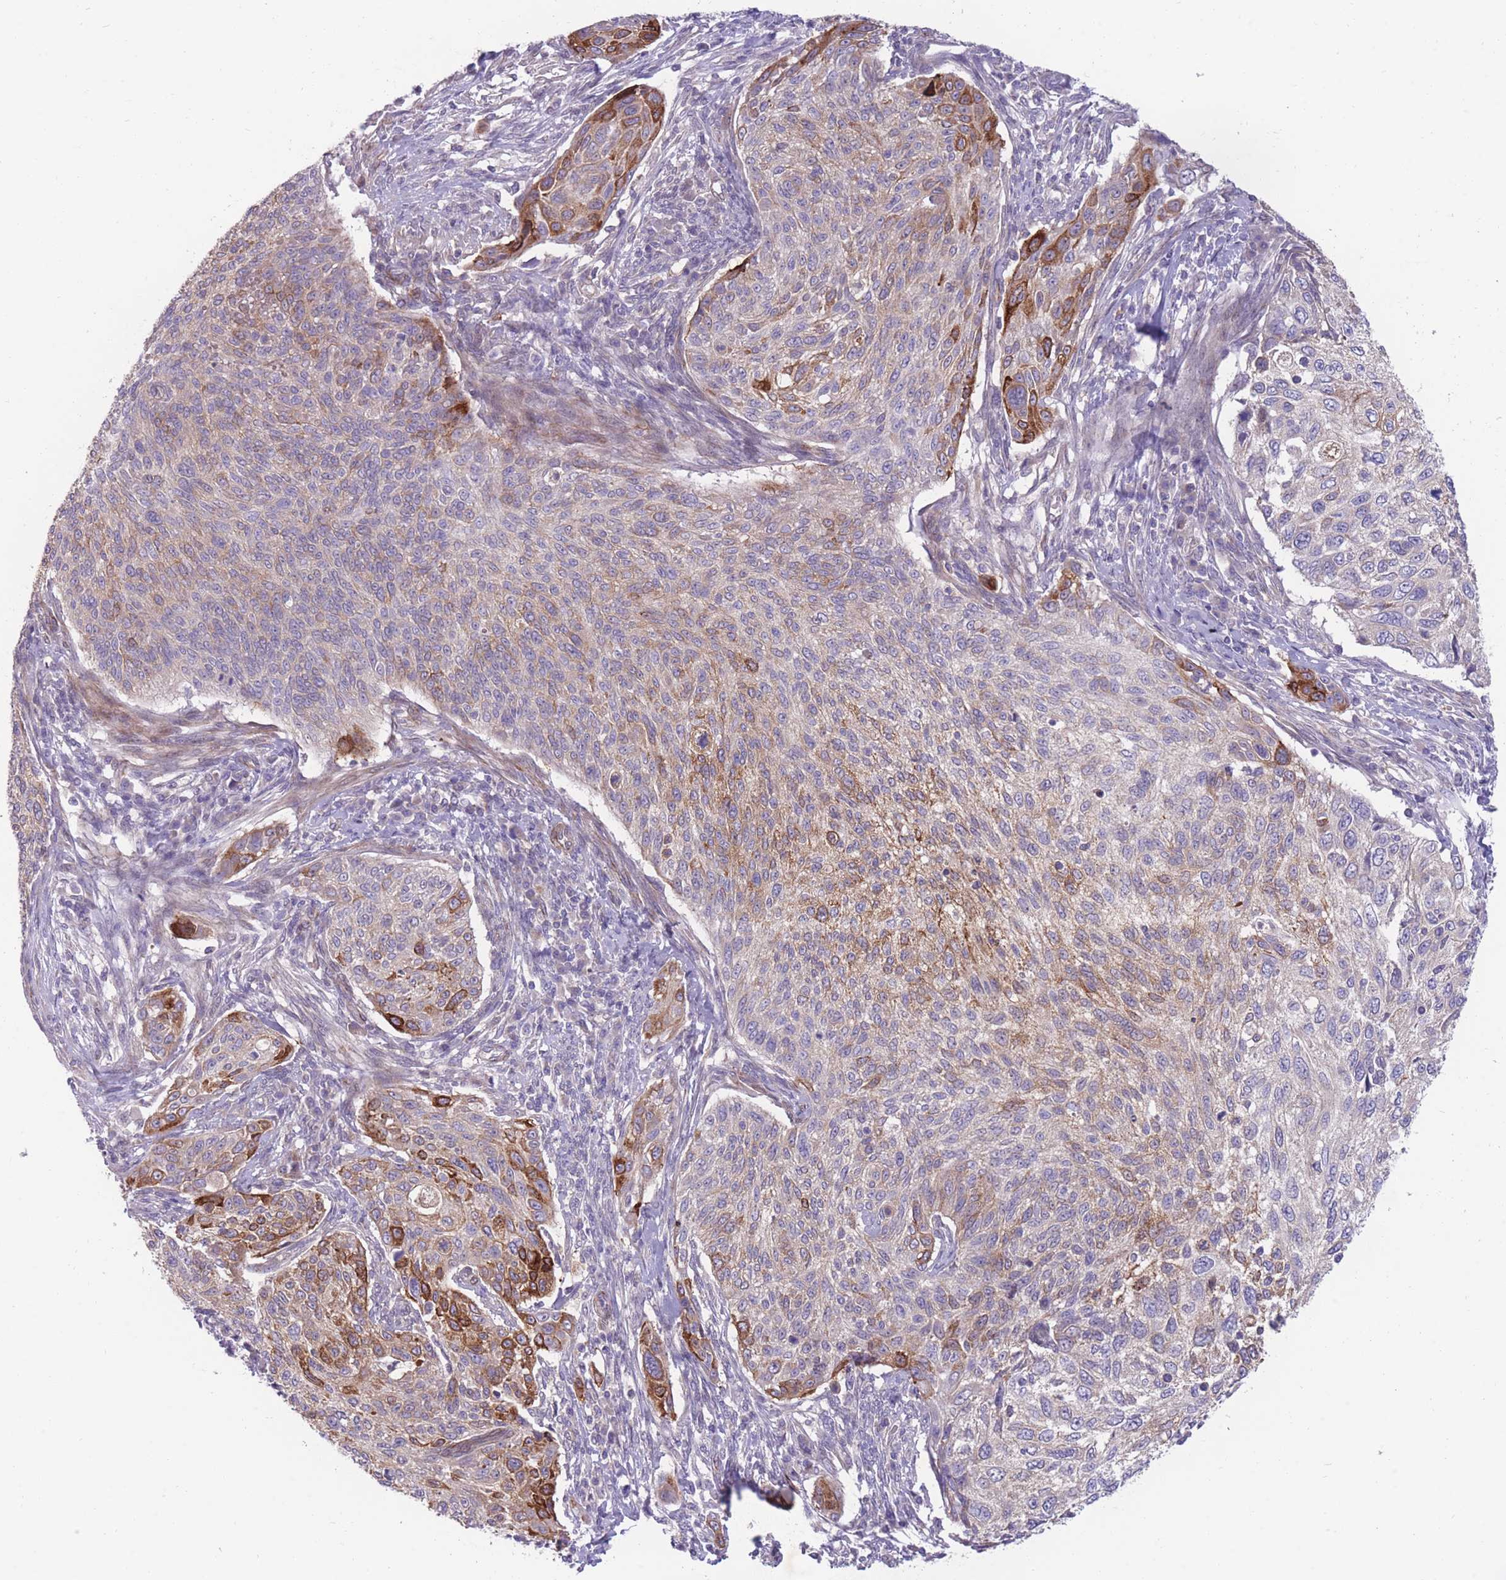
{"staining": {"intensity": "strong", "quantity": "<25%", "location": "cytoplasmic/membranous"}, "tissue": "cervical cancer", "cell_type": "Tumor cells", "image_type": "cancer", "snomed": [{"axis": "morphology", "description": "Squamous cell carcinoma, NOS"}, {"axis": "topography", "description": "Cervix"}], "caption": "This is an image of immunohistochemistry (IHC) staining of squamous cell carcinoma (cervical), which shows strong positivity in the cytoplasmic/membranous of tumor cells.", "gene": "RGS11", "patient": {"sex": "female", "age": 70}}